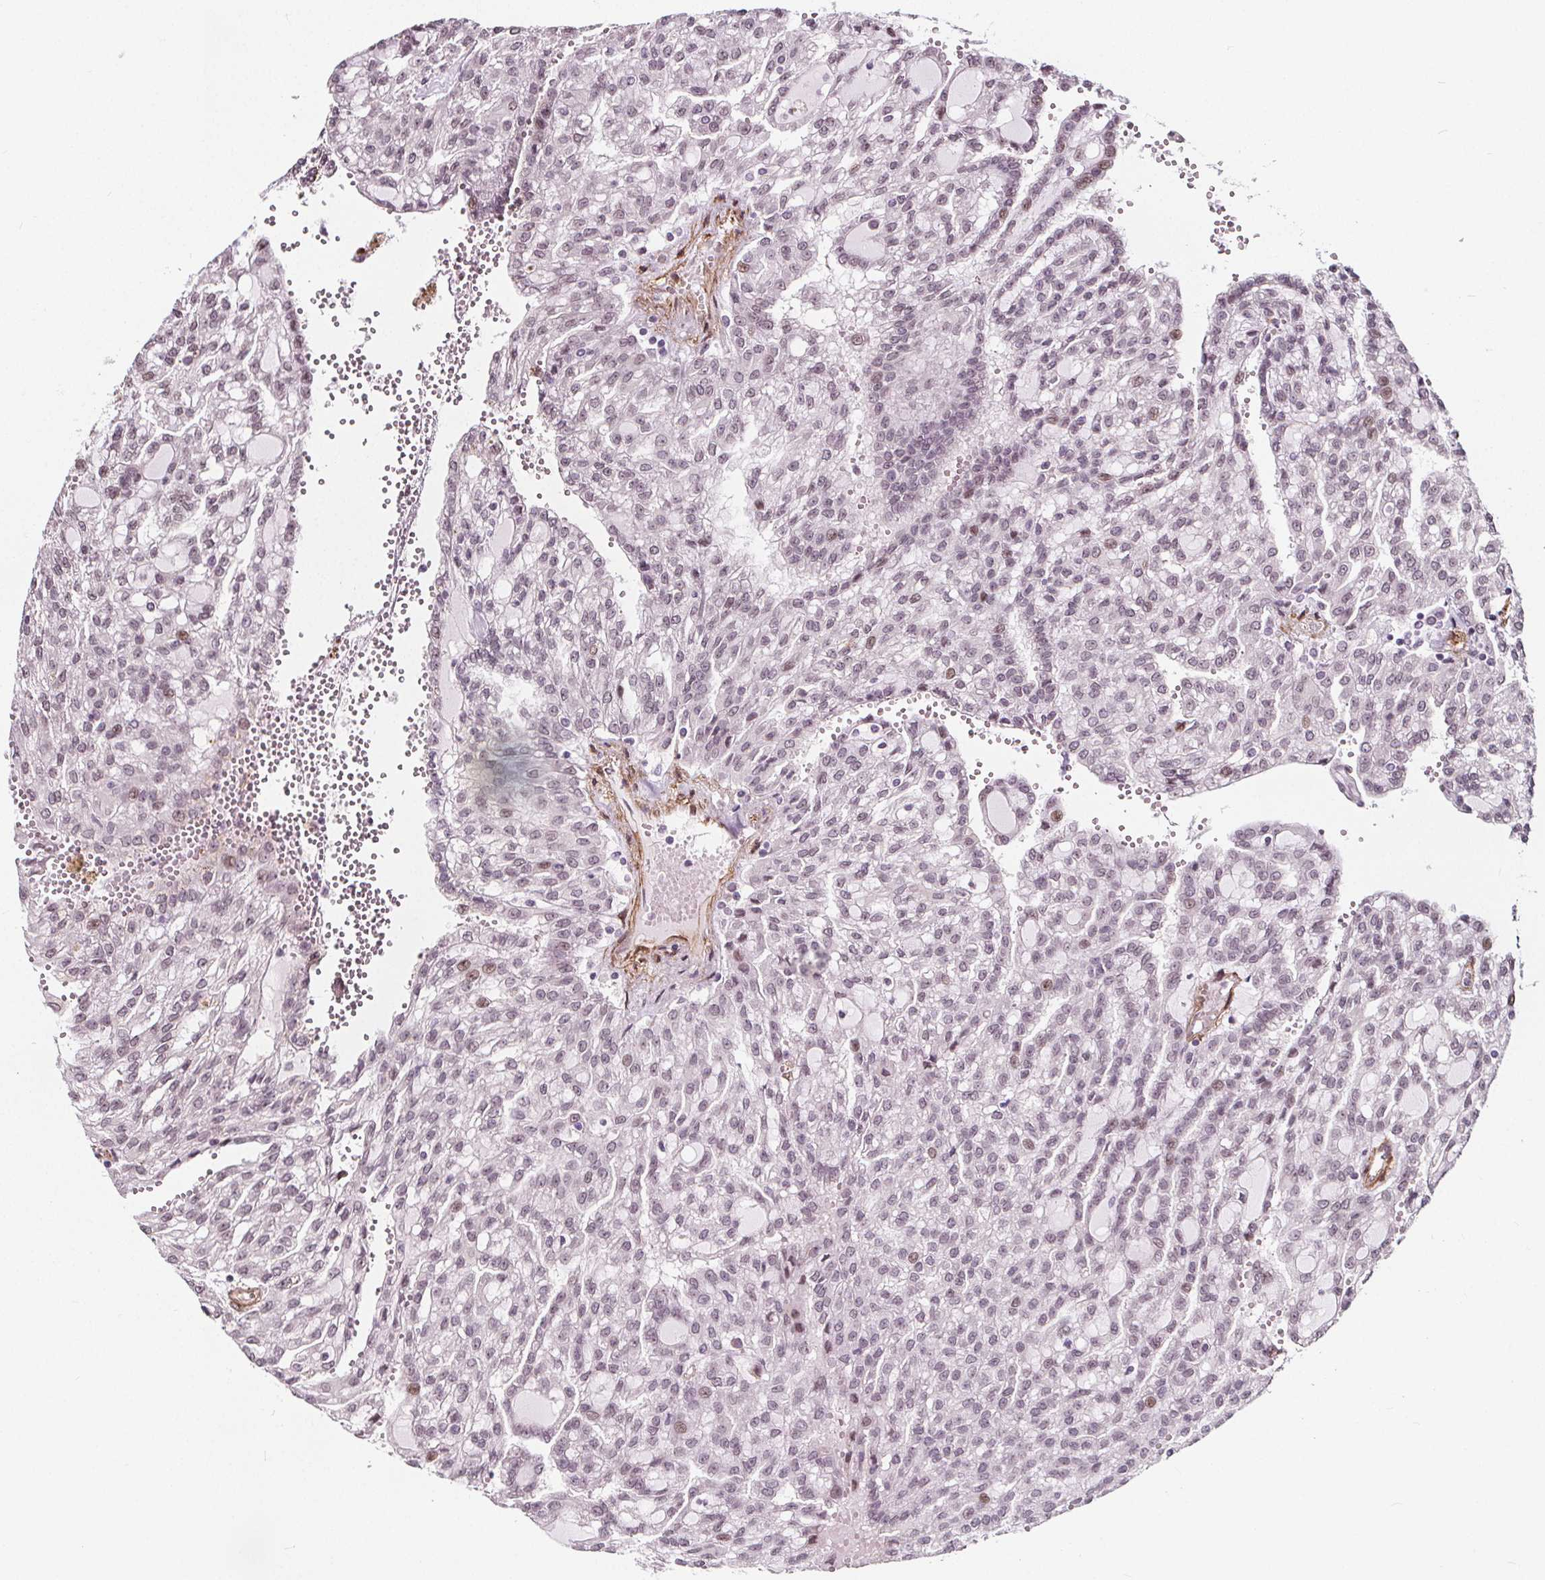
{"staining": {"intensity": "weak", "quantity": "<25%", "location": "nuclear"}, "tissue": "renal cancer", "cell_type": "Tumor cells", "image_type": "cancer", "snomed": [{"axis": "morphology", "description": "Adenocarcinoma, NOS"}, {"axis": "topography", "description": "Kidney"}], "caption": "There is no significant staining in tumor cells of renal adenocarcinoma. (Stains: DAB (3,3'-diaminobenzidine) immunohistochemistry with hematoxylin counter stain, Microscopy: brightfield microscopy at high magnification).", "gene": "HAS1", "patient": {"sex": "male", "age": 63}}